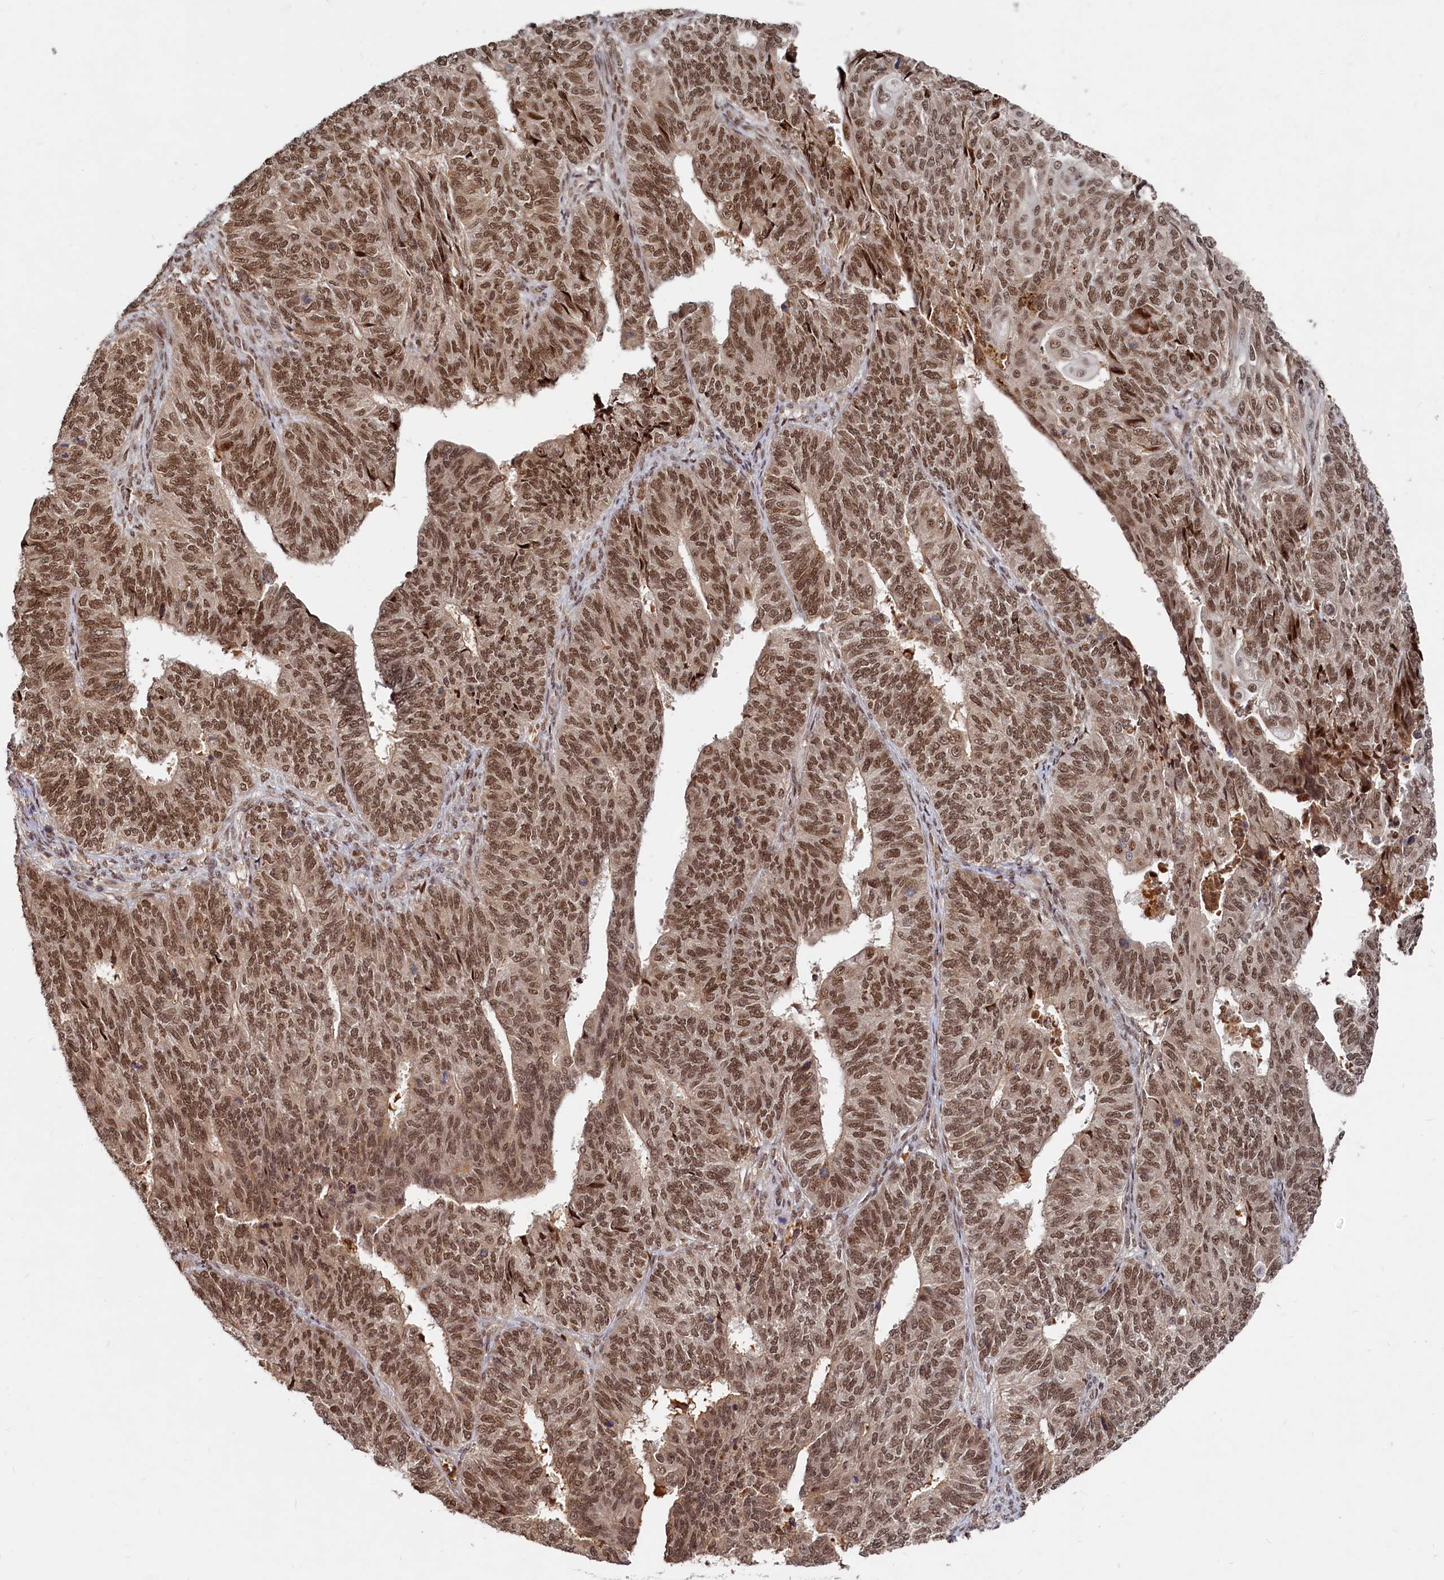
{"staining": {"intensity": "moderate", "quantity": ">75%", "location": "nuclear"}, "tissue": "endometrial cancer", "cell_type": "Tumor cells", "image_type": "cancer", "snomed": [{"axis": "morphology", "description": "Adenocarcinoma, NOS"}, {"axis": "topography", "description": "Endometrium"}], "caption": "Endometrial adenocarcinoma stained with a protein marker exhibits moderate staining in tumor cells.", "gene": "TRAPPC4", "patient": {"sex": "female", "age": 32}}